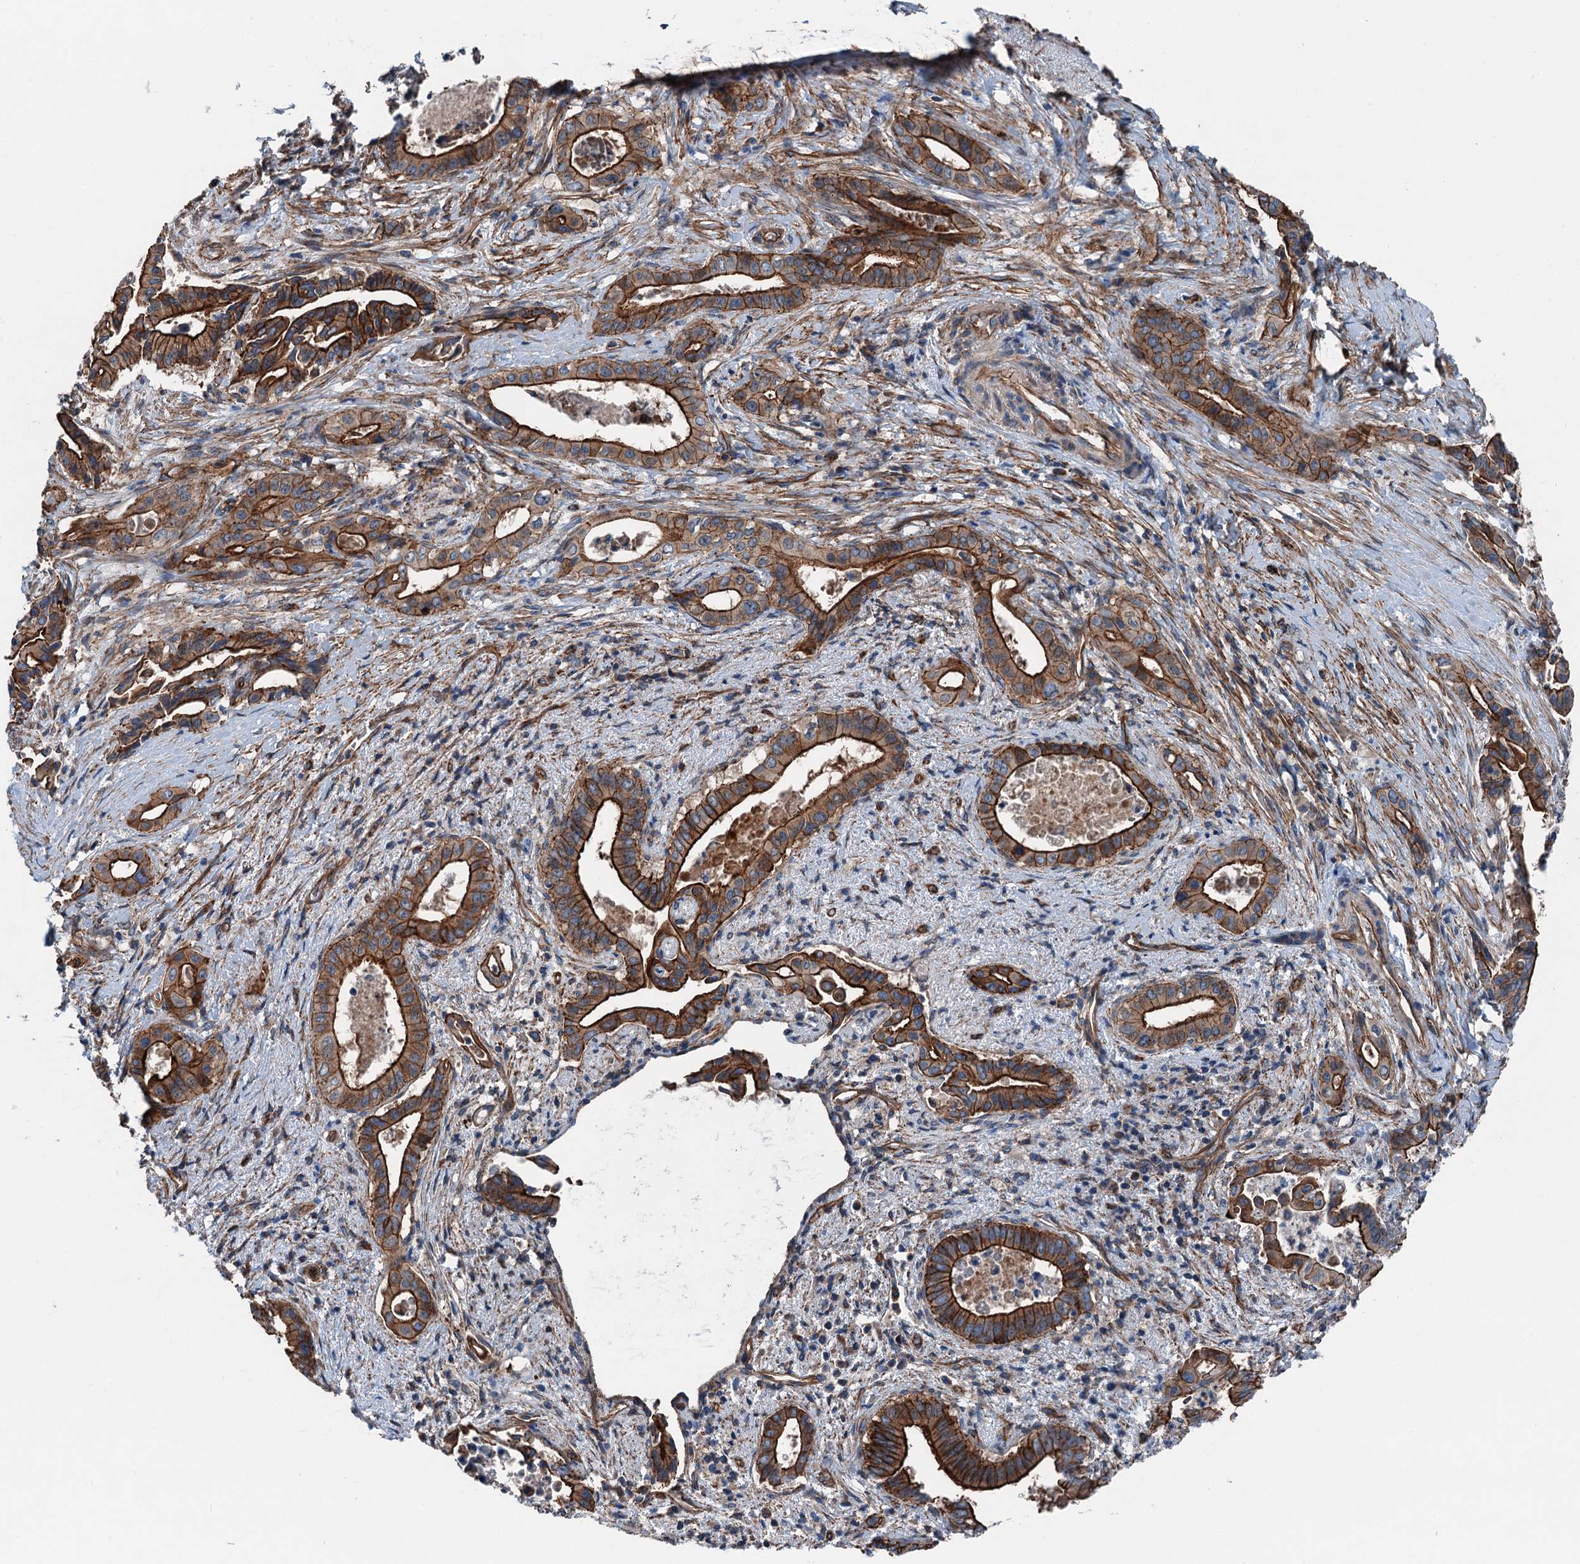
{"staining": {"intensity": "strong", "quantity": ">75%", "location": "cytoplasmic/membranous"}, "tissue": "pancreatic cancer", "cell_type": "Tumor cells", "image_type": "cancer", "snomed": [{"axis": "morphology", "description": "Adenocarcinoma, NOS"}, {"axis": "topography", "description": "Pancreas"}], "caption": "Pancreatic cancer (adenocarcinoma) stained for a protein (brown) reveals strong cytoplasmic/membranous positive positivity in about >75% of tumor cells.", "gene": "NMRAL1", "patient": {"sex": "female", "age": 77}}